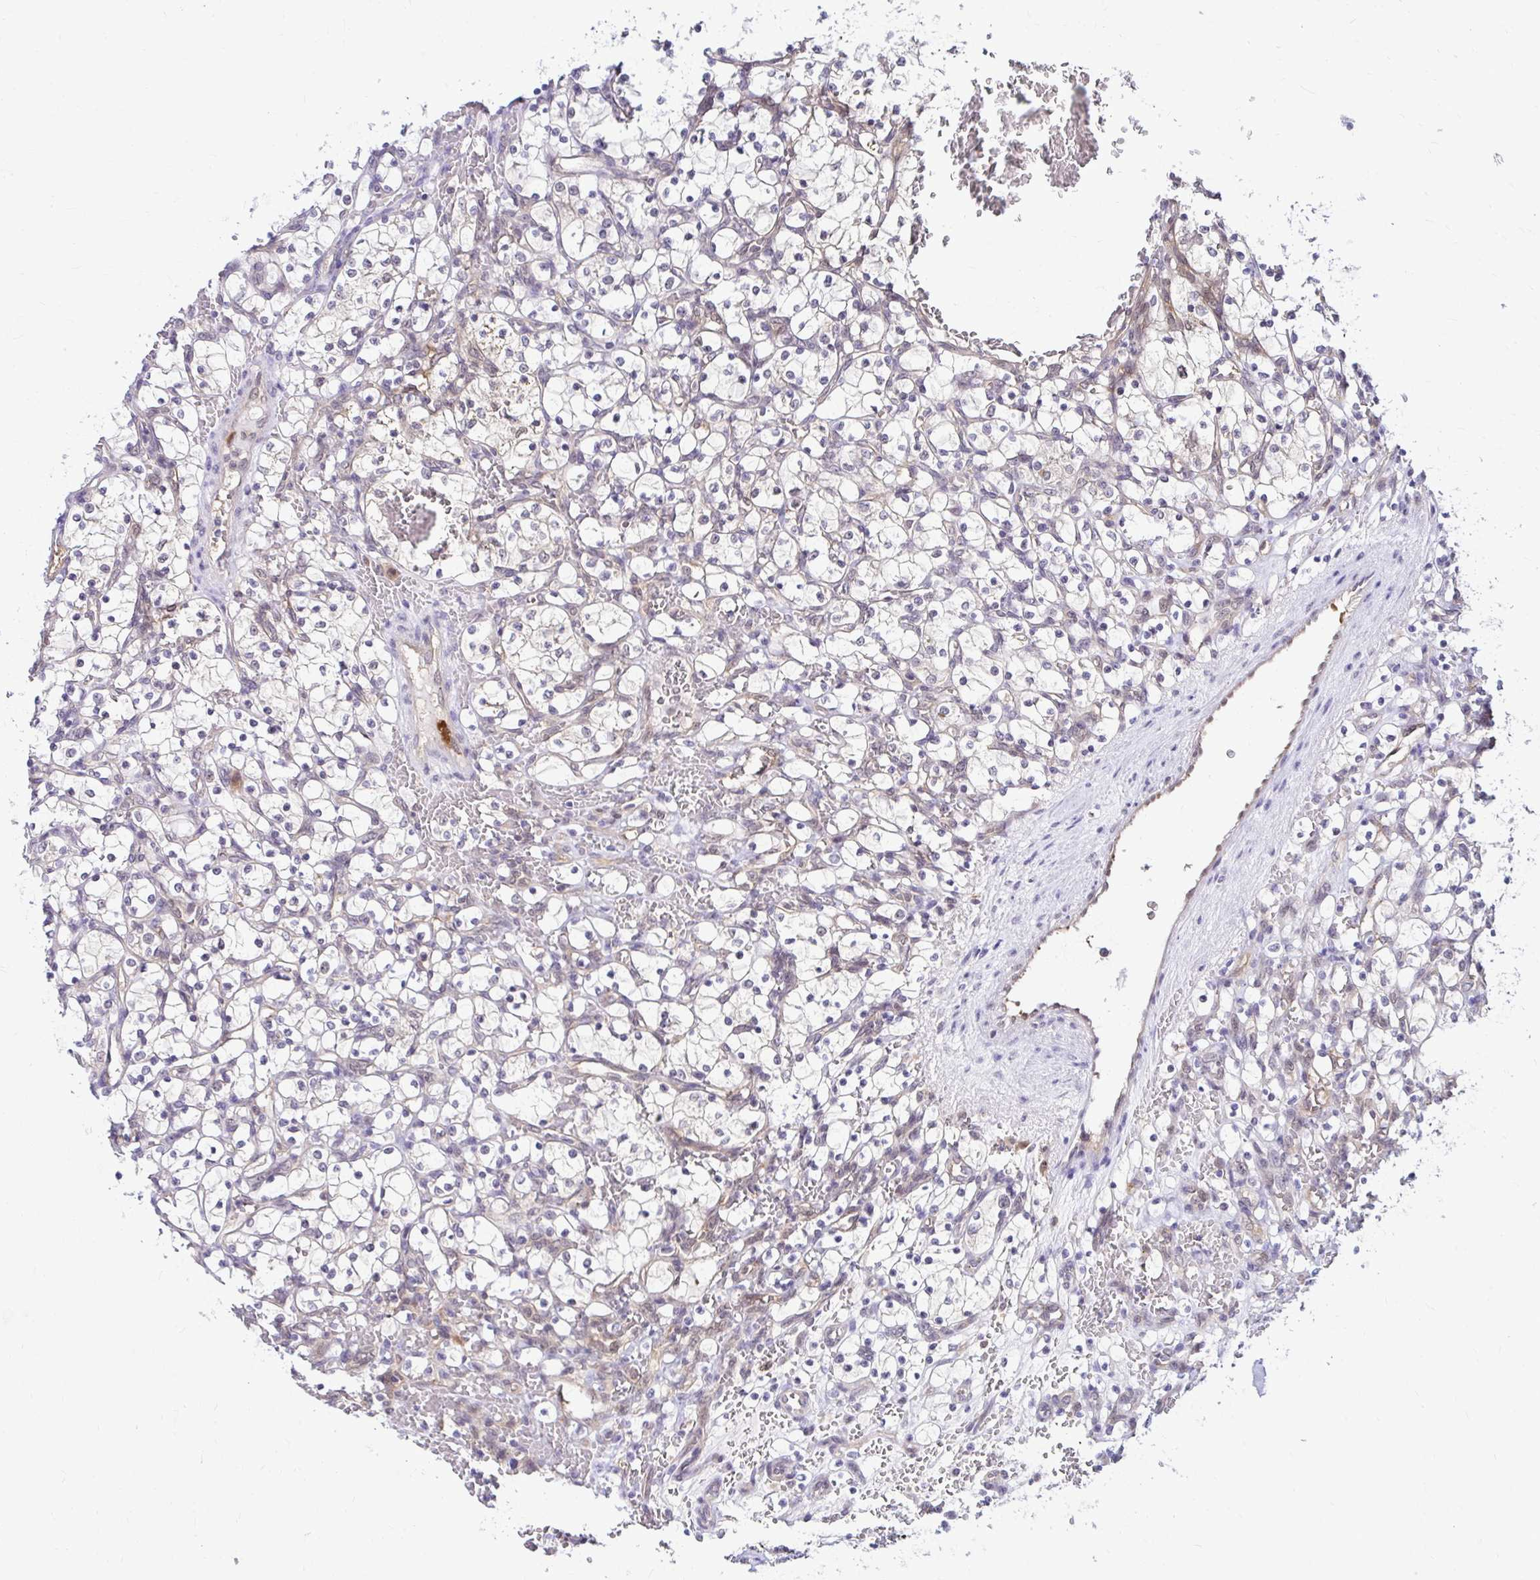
{"staining": {"intensity": "negative", "quantity": "none", "location": "none"}, "tissue": "renal cancer", "cell_type": "Tumor cells", "image_type": "cancer", "snomed": [{"axis": "morphology", "description": "Adenocarcinoma, NOS"}, {"axis": "topography", "description": "Kidney"}], "caption": "IHC of adenocarcinoma (renal) demonstrates no positivity in tumor cells. The staining is performed using DAB brown chromogen with nuclei counter-stained in using hematoxylin.", "gene": "PSMD3", "patient": {"sex": "female", "age": 69}}